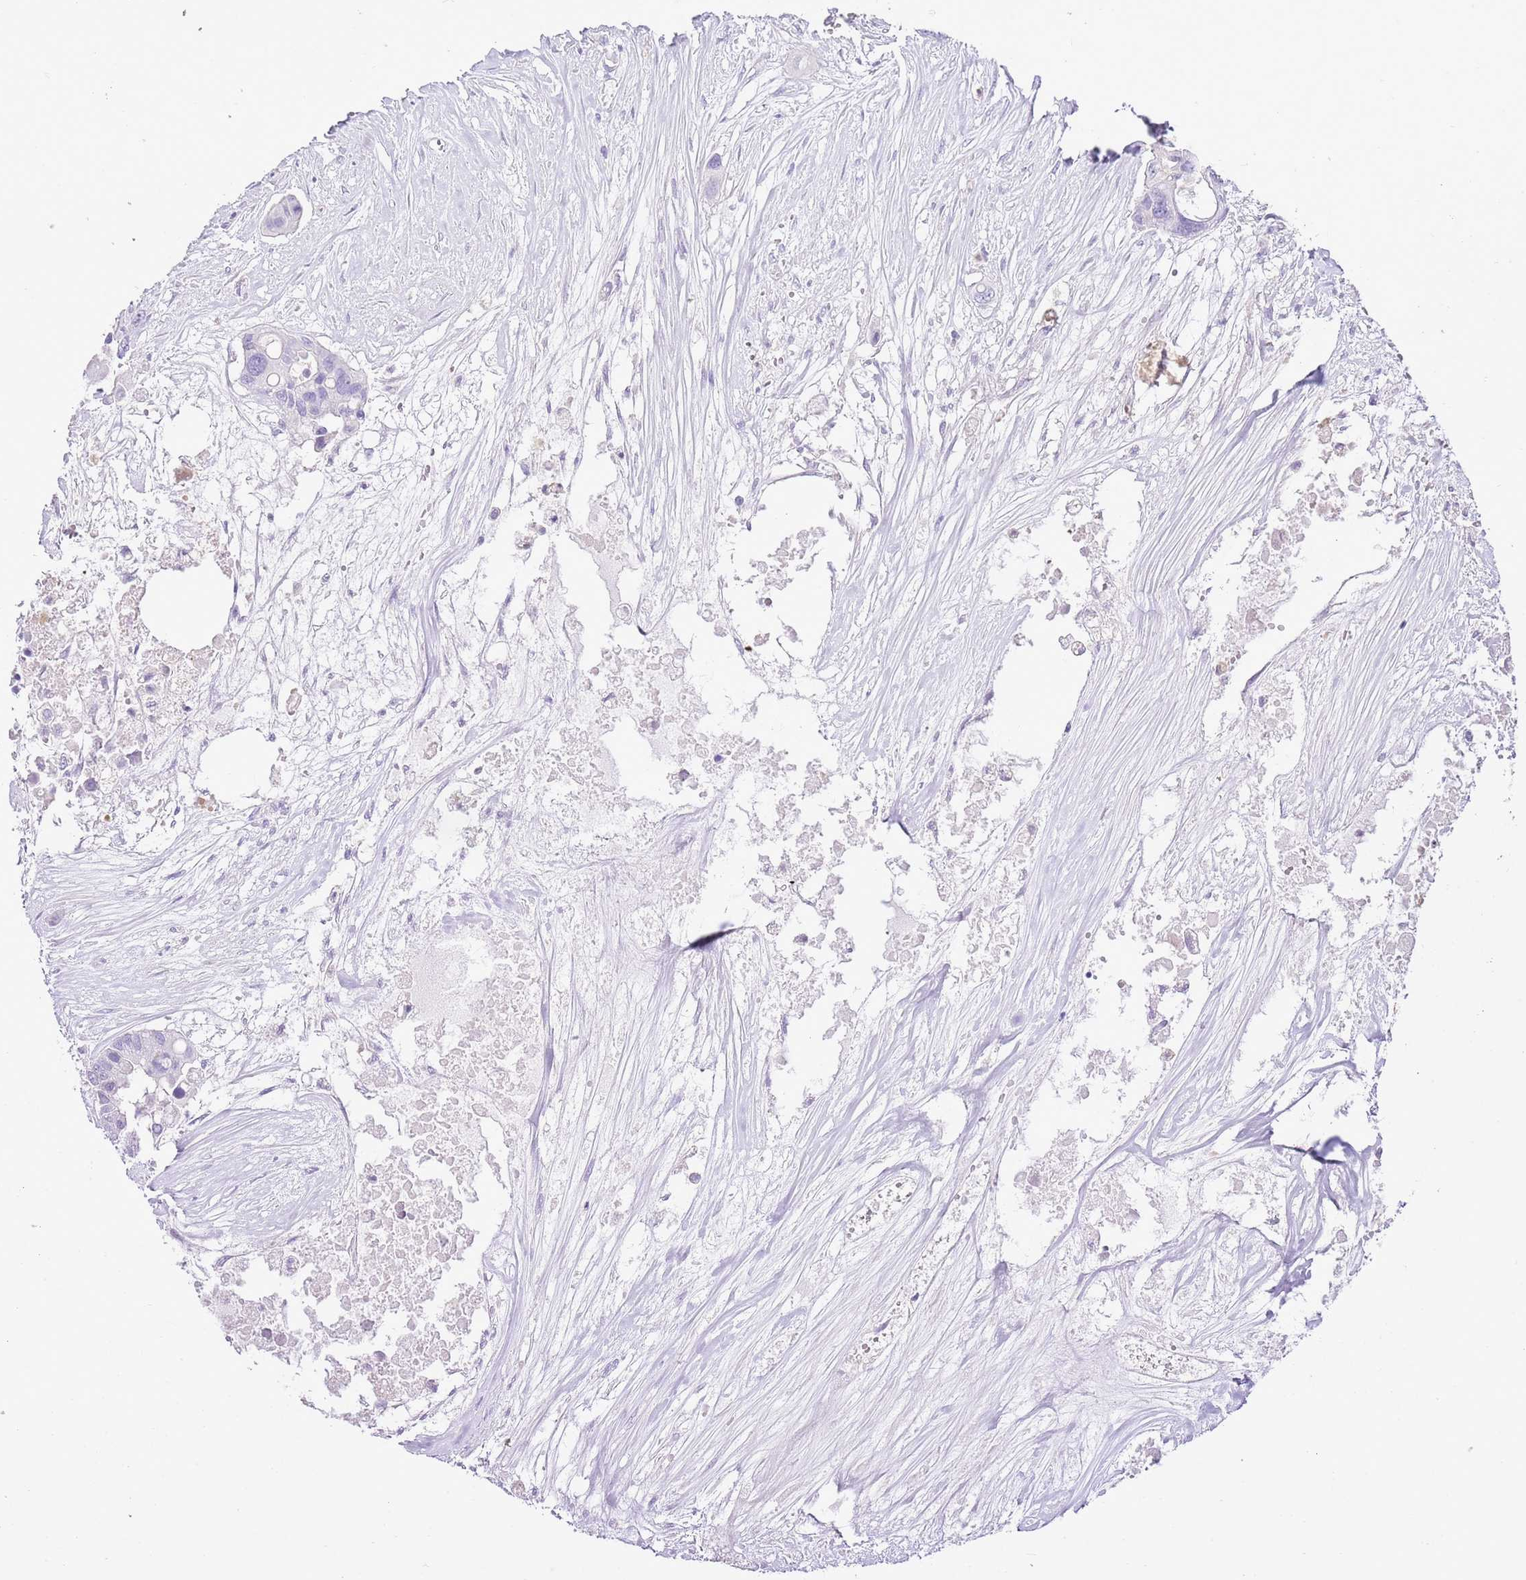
{"staining": {"intensity": "negative", "quantity": "none", "location": "none"}, "tissue": "colorectal cancer", "cell_type": "Tumor cells", "image_type": "cancer", "snomed": [{"axis": "morphology", "description": "Adenocarcinoma, NOS"}, {"axis": "topography", "description": "Colon"}], "caption": "Immunohistochemical staining of colorectal cancer (adenocarcinoma) reveals no significant expression in tumor cells.", "gene": "XPO7", "patient": {"sex": "male", "age": 77}}